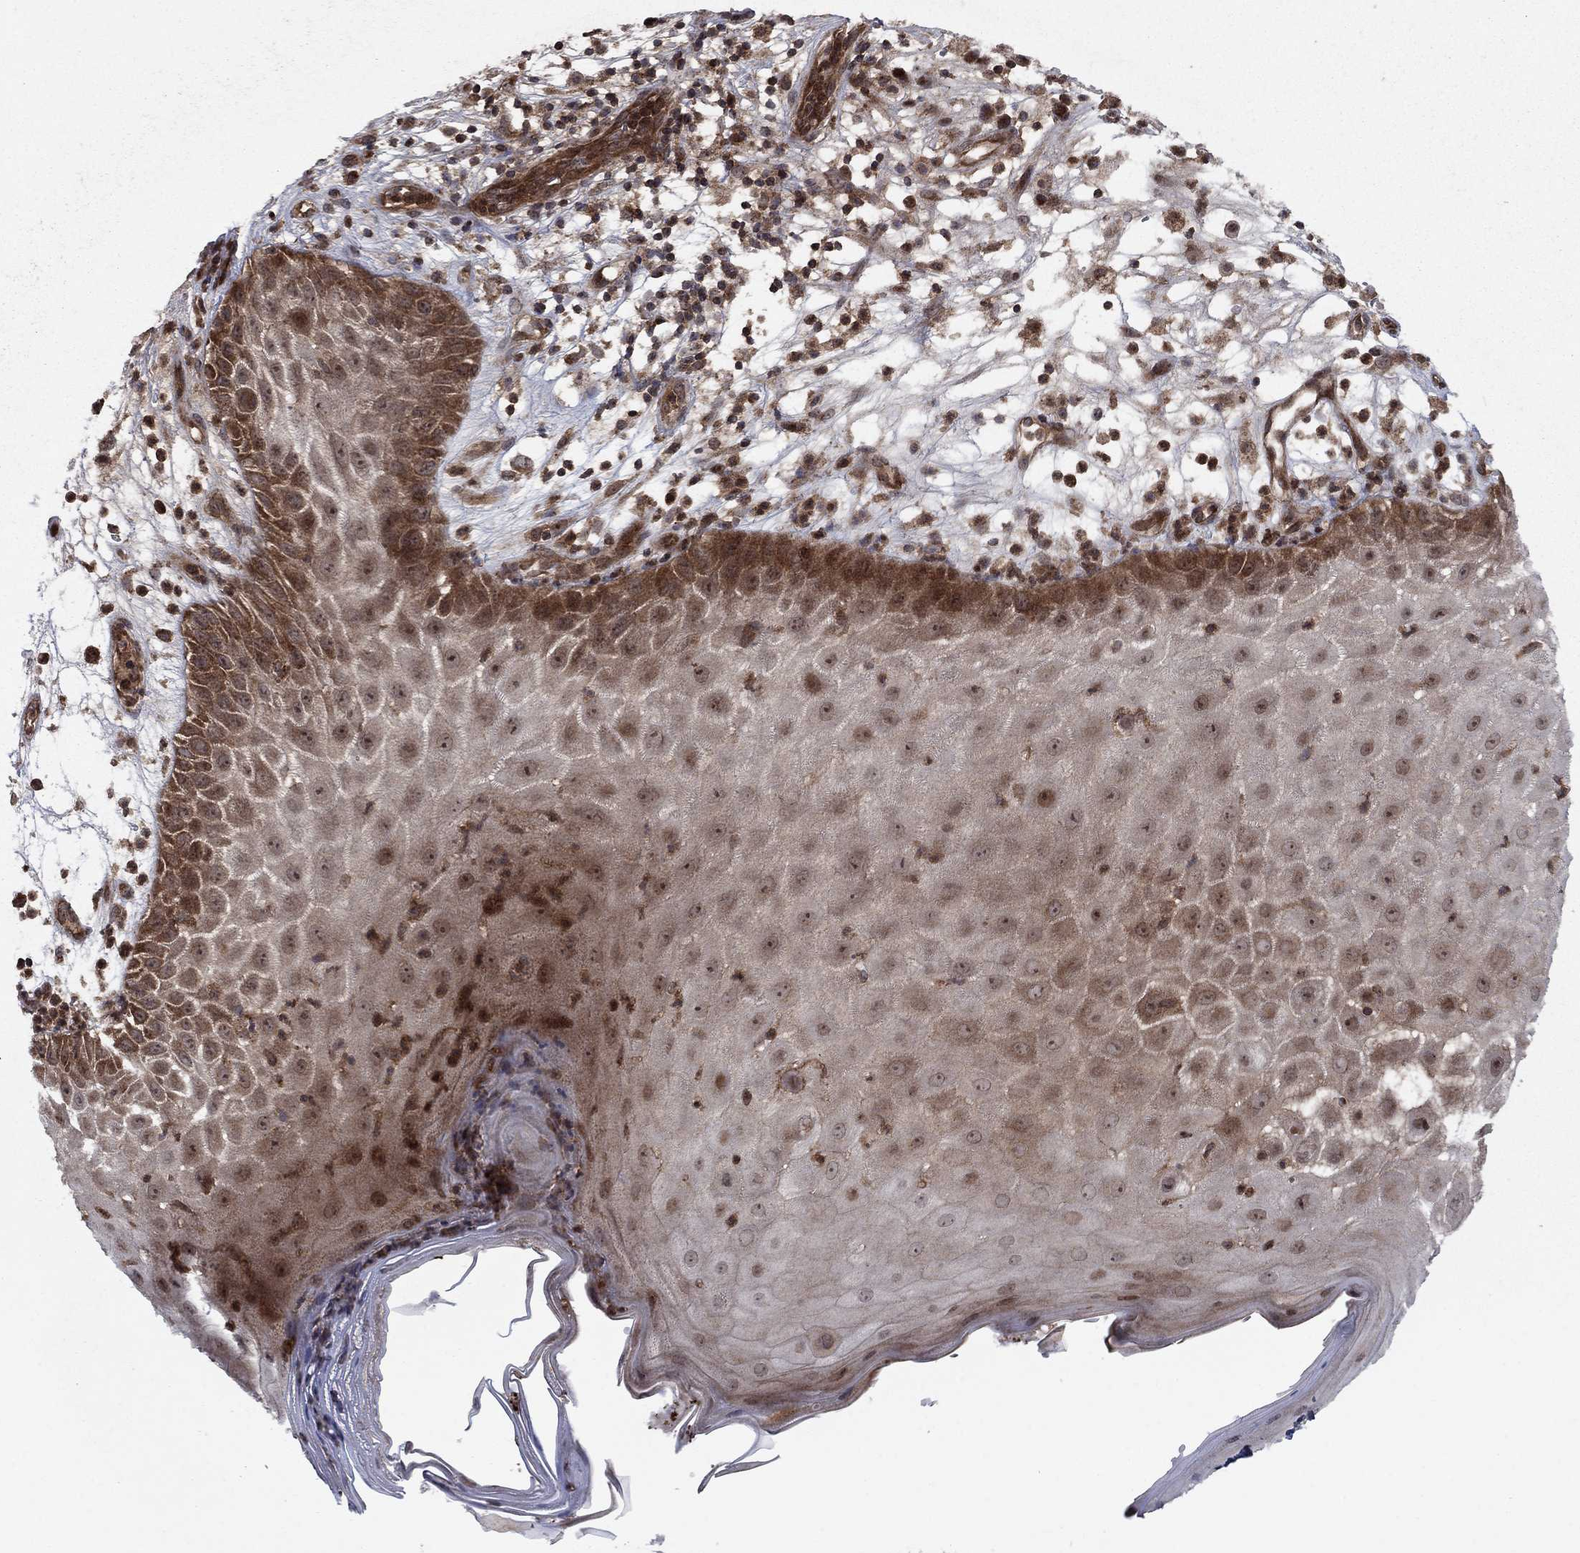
{"staining": {"intensity": "strong", "quantity": "25%-75%", "location": "cytoplasmic/membranous"}, "tissue": "skin cancer", "cell_type": "Tumor cells", "image_type": "cancer", "snomed": [{"axis": "morphology", "description": "Normal tissue, NOS"}, {"axis": "morphology", "description": "Squamous cell carcinoma, NOS"}, {"axis": "topography", "description": "Skin"}], "caption": "Tumor cells display high levels of strong cytoplasmic/membranous expression in about 25%-75% of cells in squamous cell carcinoma (skin). (DAB (3,3'-diaminobenzidine) = brown stain, brightfield microscopy at high magnification).", "gene": "IFI35", "patient": {"sex": "male", "age": 79}}